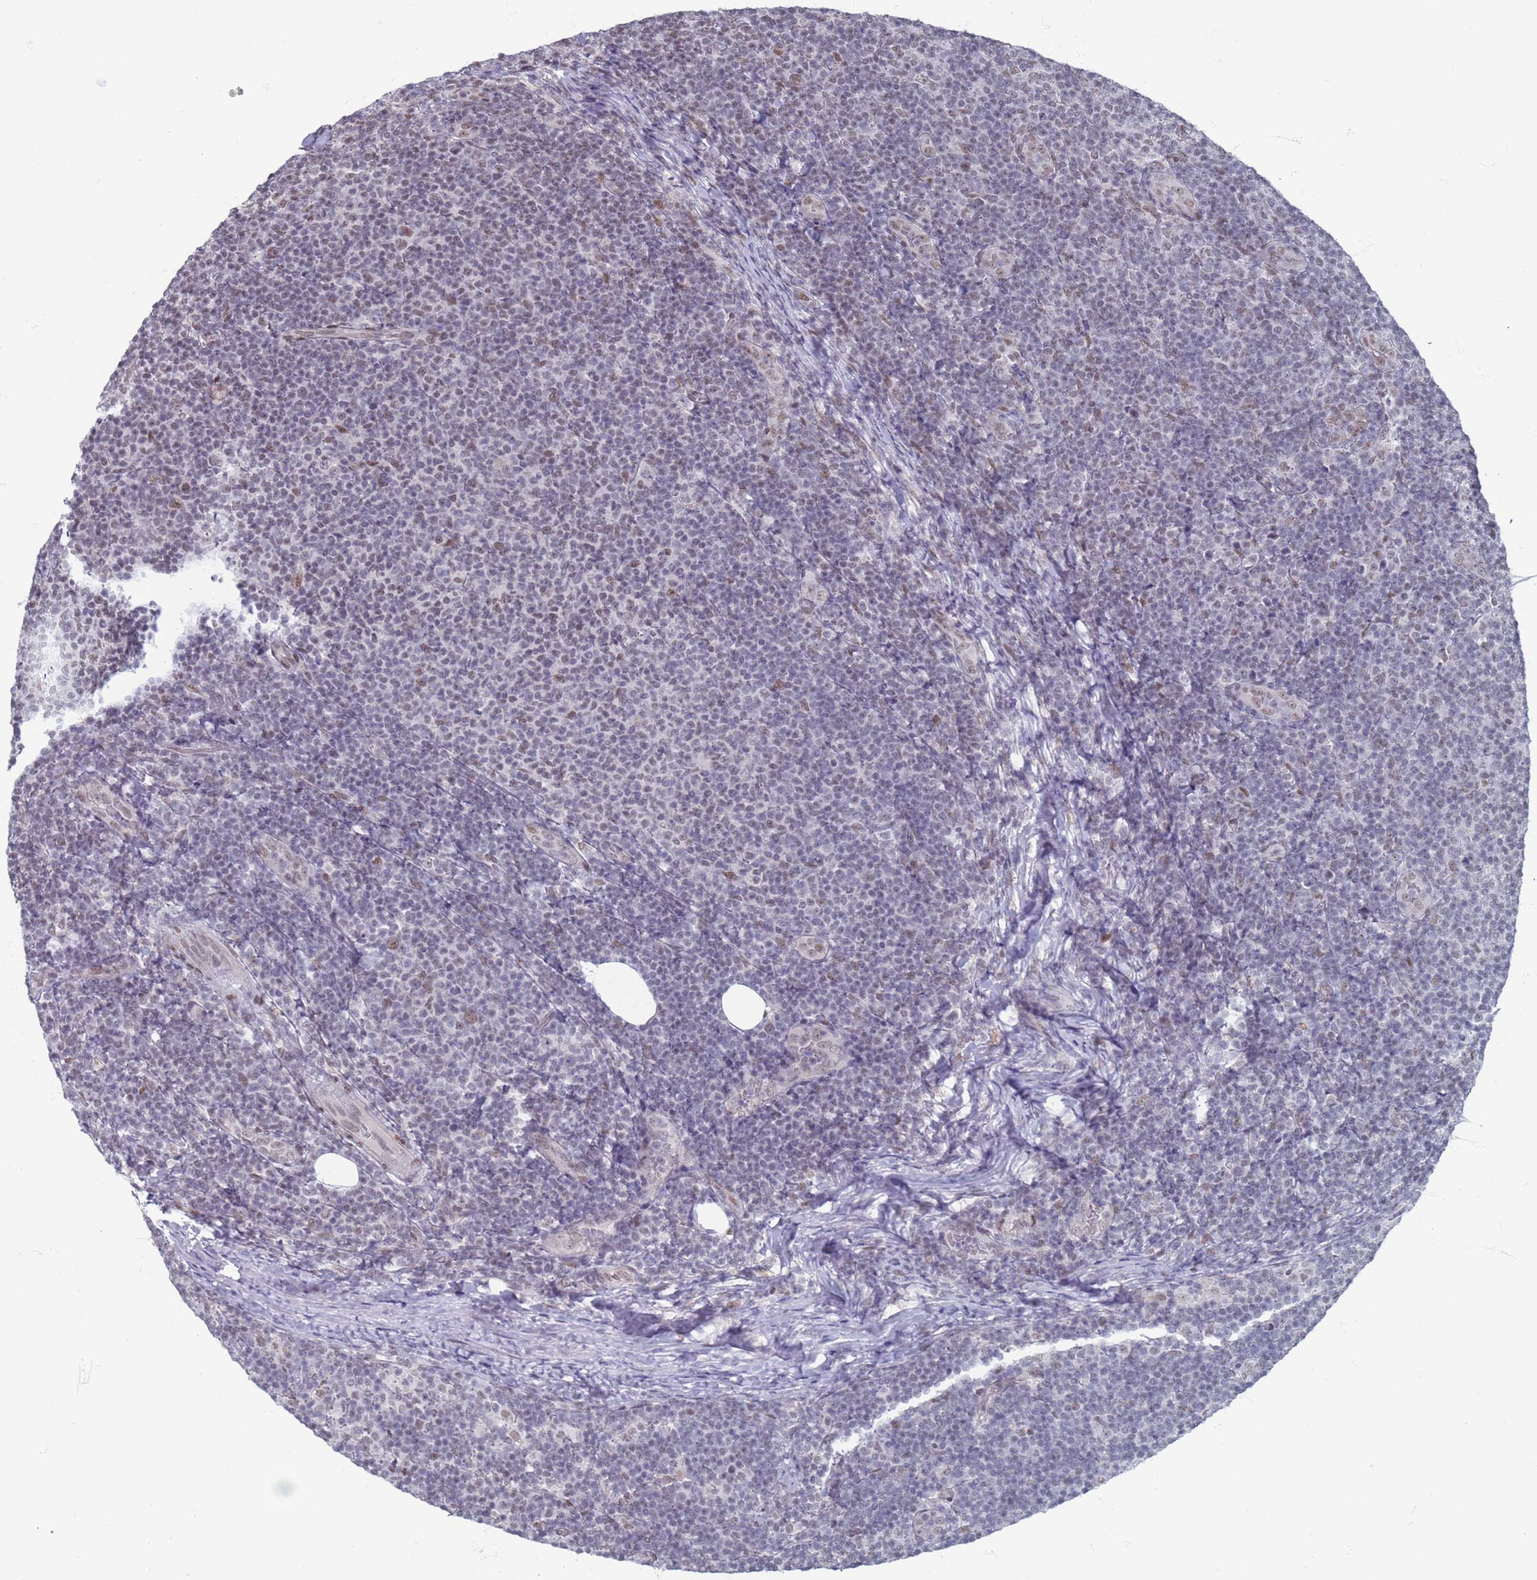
{"staining": {"intensity": "weak", "quantity": "<25%", "location": "nuclear"}, "tissue": "lymphoma", "cell_type": "Tumor cells", "image_type": "cancer", "snomed": [{"axis": "morphology", "description": "Malignant lymphoma, non-Hodgkin's type, Low grade"}, {"axis": "topography", "description": "Lymph node"}], "caption": "Lymphoma stained for a protein using immunohistochemistry (IHC) displays no expression tumor cells.", "gene": "SAE1", "patient": {"sex": "male", "age": 66}}